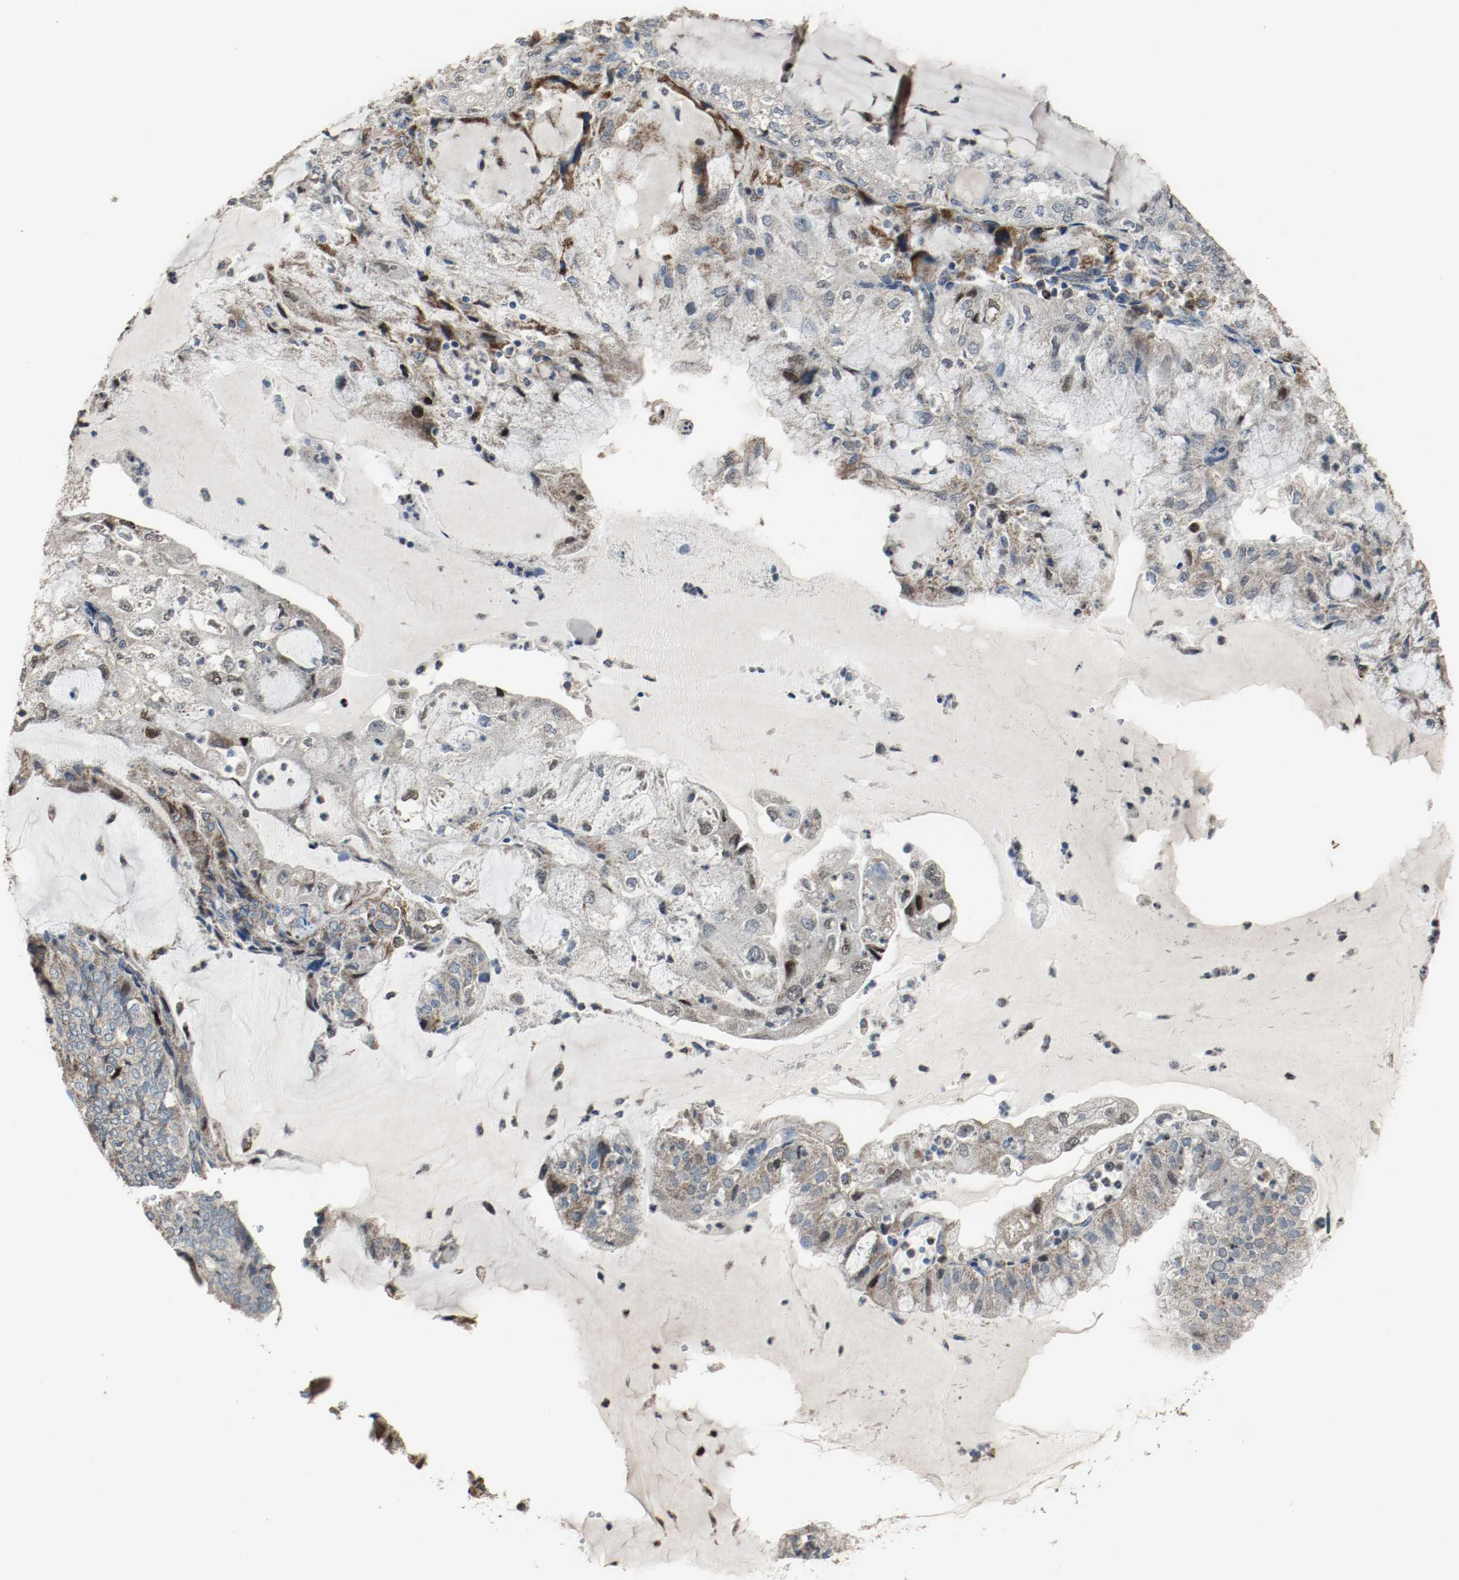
{"staining": {"intensity": "moderate", "quantity": ">75%", "location": "cytoplasmic/membranous,nuclear"}, "tissue": "endometrial cancer", "cell_type": "Tumor cells", "image_type": "cancer", "snomed": [{"axis": "morphology", "description": "Adenocarcinoma, NOS"}, {"axis": "topography", "description": "Endometrium"}], "caption": "Immunohistochemistry micrograph of neoplastic tissue: adenocarcinoma (endometrial) stained using immunohistochemistry (IHC) reveals medium levels of moderate protein expression localized specifically in the cytoplasmic/membranous and nuclear of tumor cells, appearing as a cytoplasmic/membranous and nuclear brown color.", "gene": "ALDH4A1", "patient": {"sex": "female", "age": 81}}